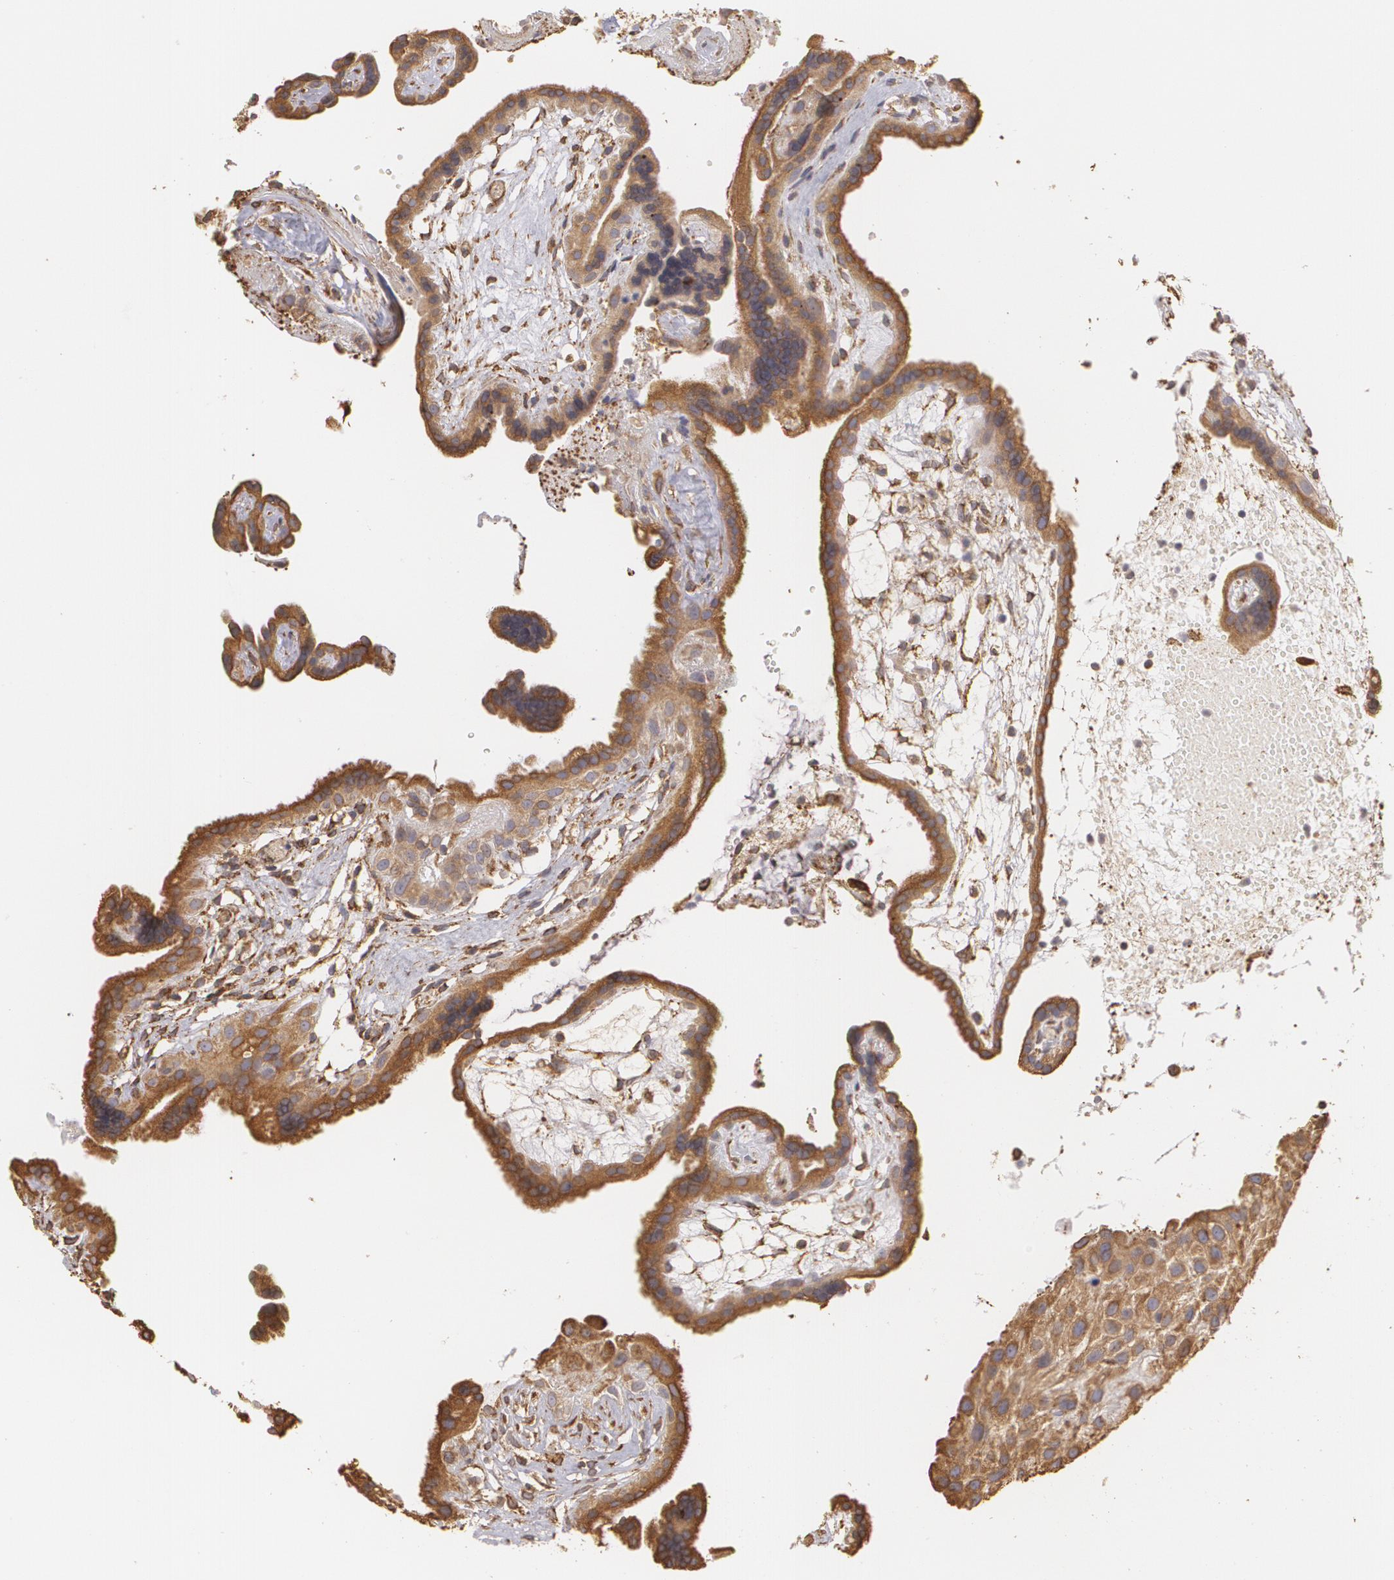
{"staining": {"intensity": "weak", "quantity": "25%-75%", "location": "cytoplasmic/membranous"}, "tissue": "placenta", "cell_type": "Decidual cells", "image_type": "normal", "snomed": [{"axis": "morphology", "description": "Normal tissue, NOS"}, {"axis": "topography", "description": "Placenta"}], "caption": "Immunohistochemical staining of unremarkable placenta shows low levels of weak cytoplasmic/membranous staining in approximately 25%-75% of decidual cells. (Brightfield microscopy of DAB IHC at high magnification).", "gene": "CYB5R3", "patient": {"sex": "female", "age": 32}}